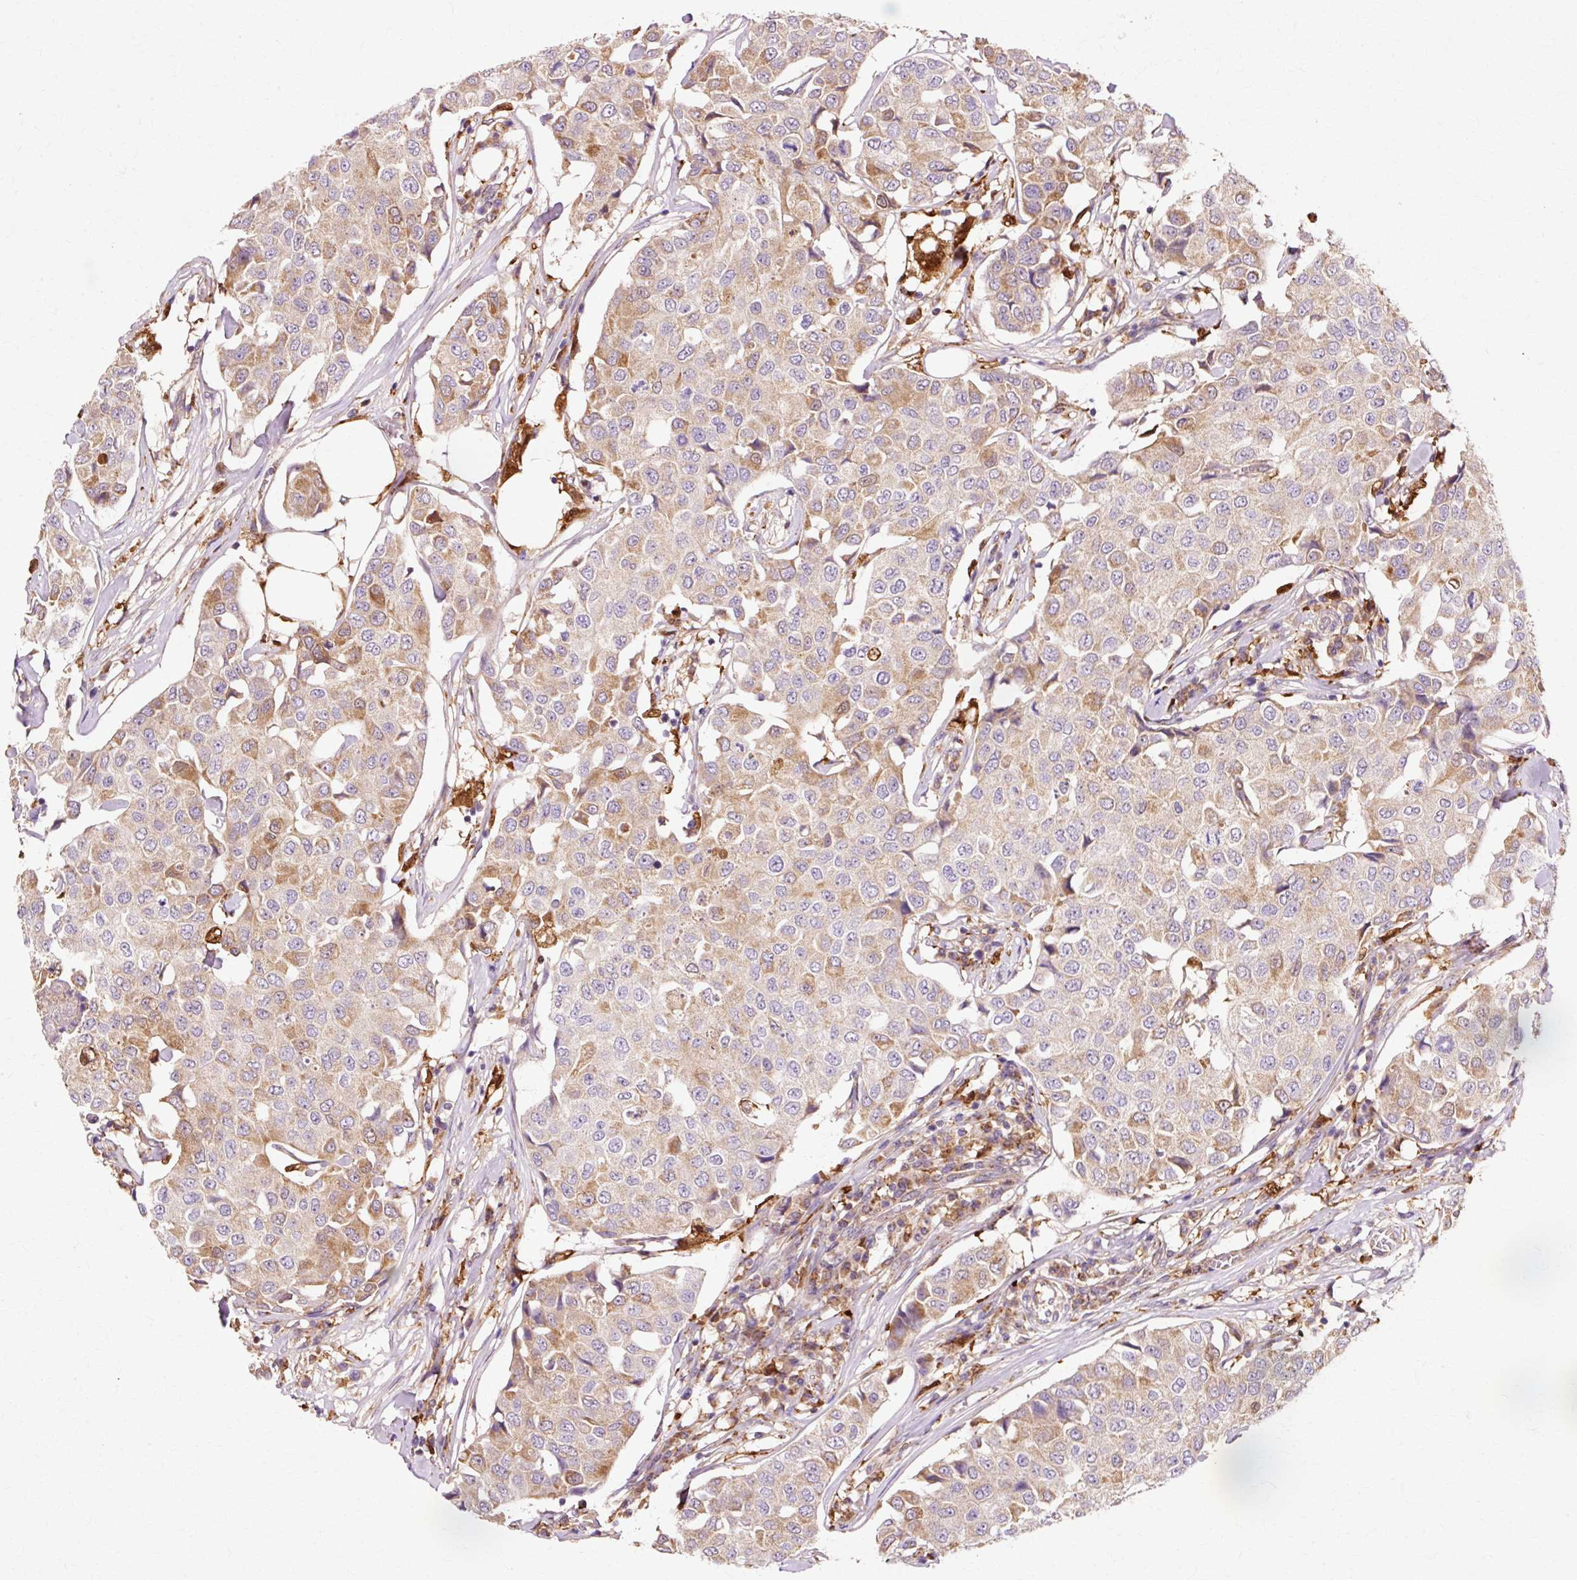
{"staining": {"intensity": "moderate", "quantity": "25%-75%", "location": "cytoplasmic/membranous"}, "tissue": "breast cancer", "cell_type": "Tumor cells", "image_type": "cancer", "snomed": [{"axis": "morphology", "description": "Duct carcinoma"}, {"axis": "topography", "description": "Breast"}], "caption": "Protein analysis of infiltrating ductal carcinoma (breast) tissue displays moderate cytoplasmic/membranous staining in approximately 25%-75% of tumor cells. The staining was performed using DAB (3,3'-diaminobenzidine) to visualize the protein expression in brown, while the nuclei were stained in blue with hematoxylin (Magnification: 20x).", "gene": "GPX1", "patient": {"sex": "female", "age": 80}}